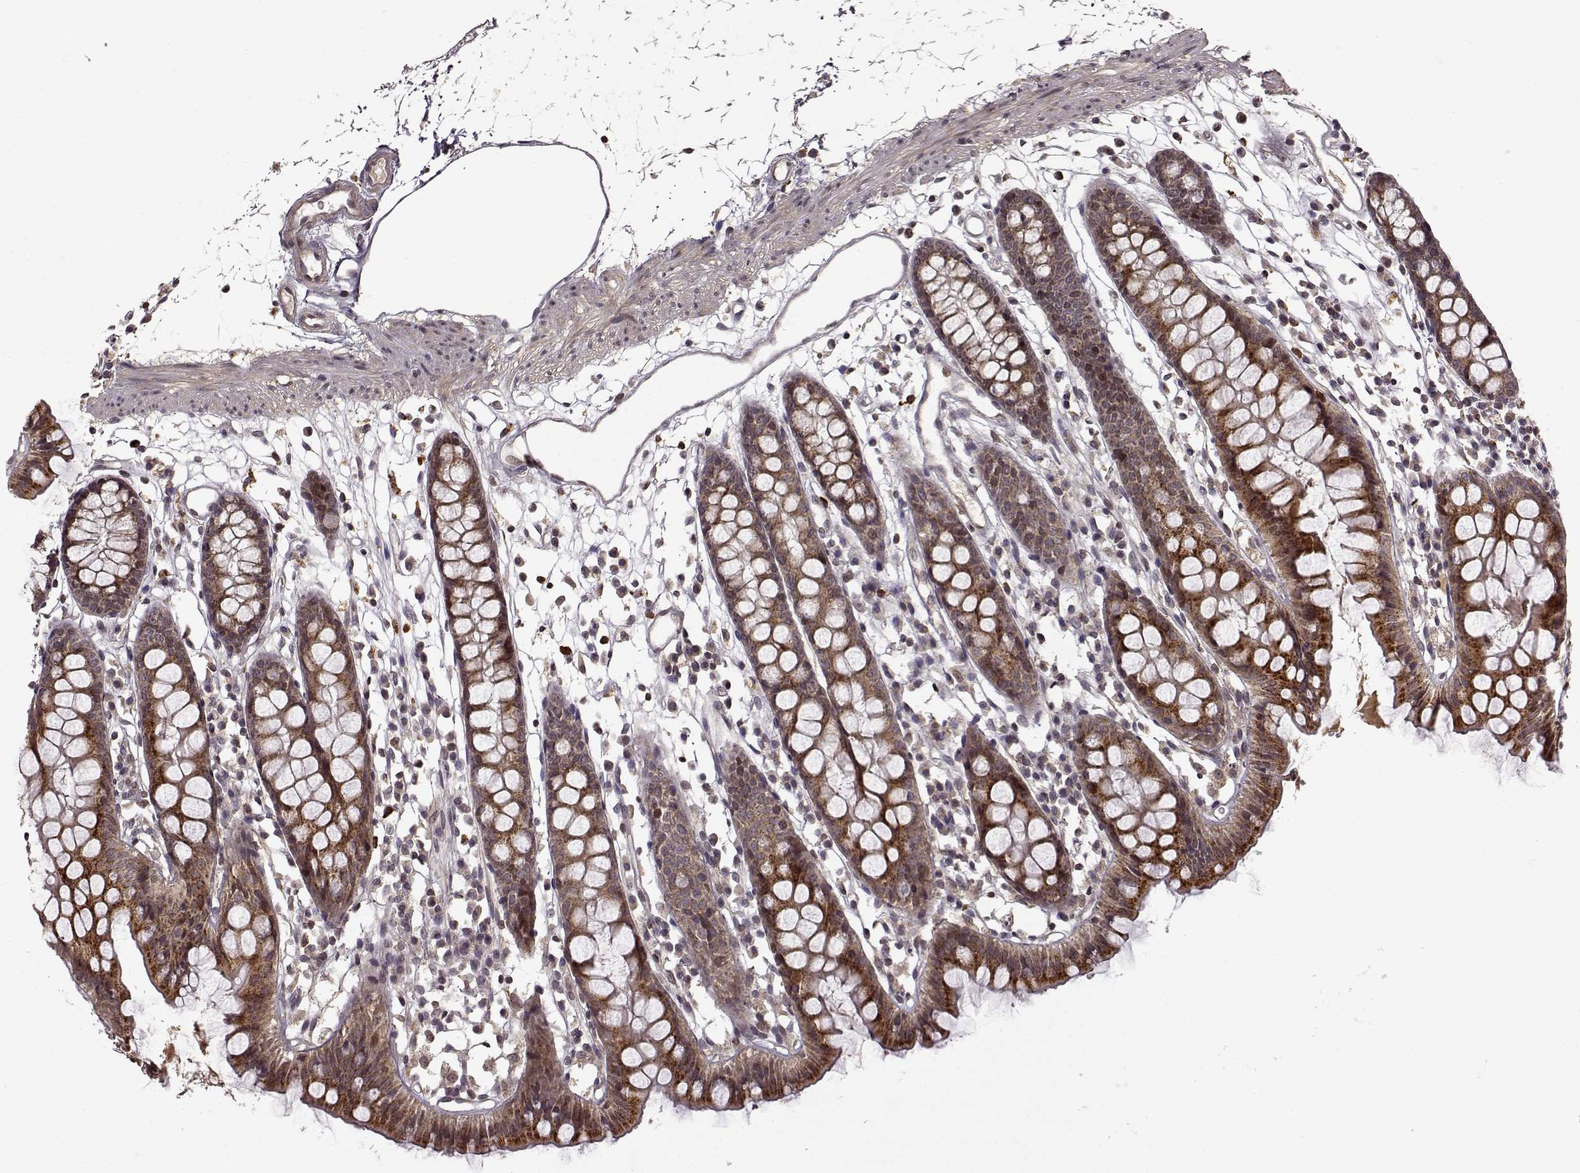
{"staining": {"intensity": "weak", "quantity": "25%-75%", "location": "cytoplasmic/membranous"}, "tissue": "colon", "cell_type": "Endothelial cells", "image_type": "normal", "snomed": [{"axis": "morphology", "description": "Normal tissue, NOS"}, {"axis": "topography", "description": "Colon"}], "caption": "Immunohistochemical staining of benign human colon demonstrates low levels of weak cytoplasmic/membranous expression in about 25%-75% of endothelial cells.", "gene": "TRMU", "patient": {"sex": "male", "age": 47}}